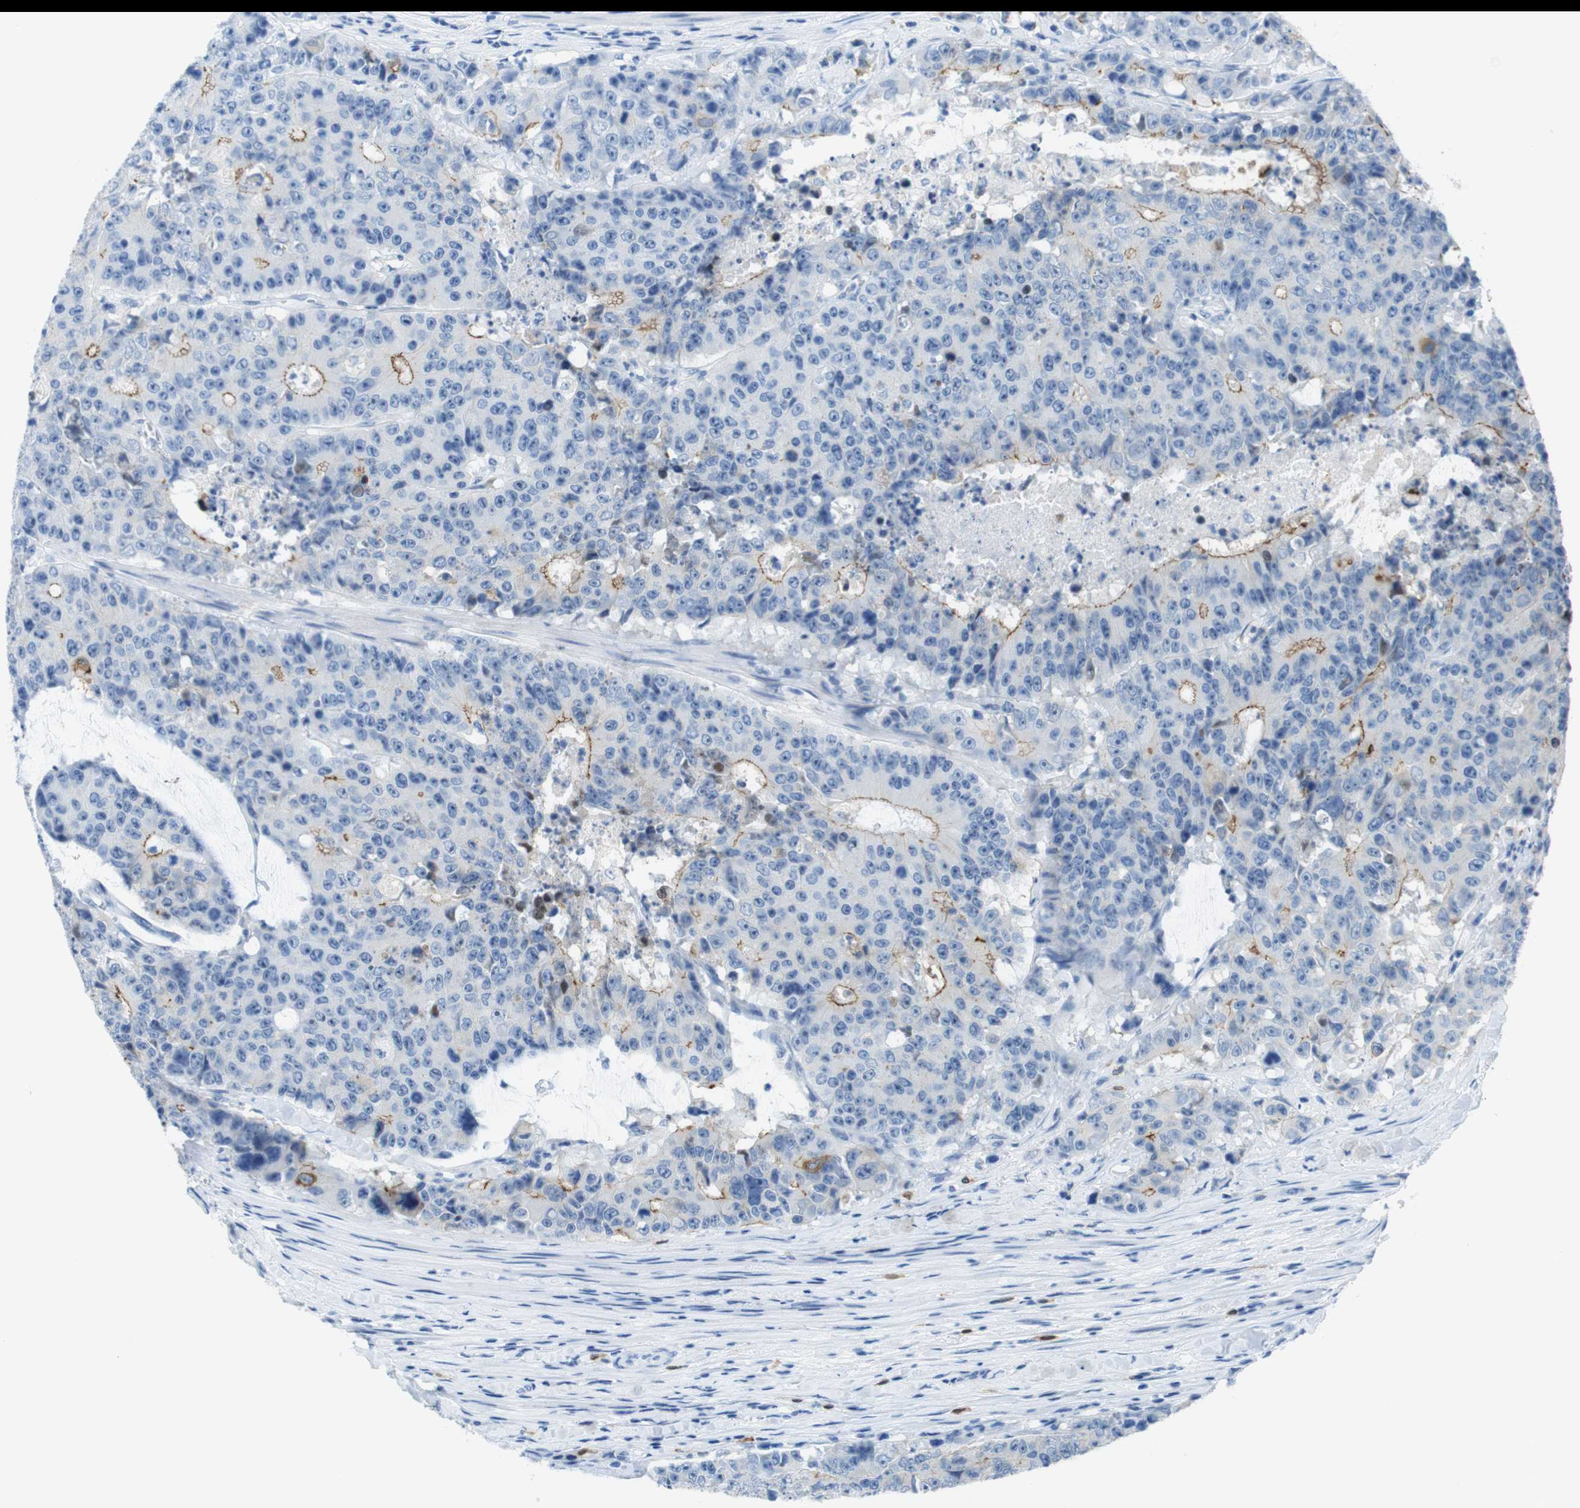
{"staining": {"intensity": "moderate", "quantity": "25%-75%", "location": "cytoplasmic/membranous"}, "tissue": "colorectal cancer", "cell_type": "Tumor cells", "image_type": "cancer", "snomed": [{"axis": "morphology", "description": "Adenocarcinoma, NOS"}, {"axis": "topography", "description": "Colon"}], "caption": "High-magnification brightfield microscopy of colorectal cancer stained with DAB (brown) and counterstained with hematoxylin (blue). tumor cells exhibit moderate cytoplasmic/membranous staining is identified in approximately25%-75% of cells. (DAB IHC, brown staining for protein, blue staining for nuclei).", "gene": "TJP3", "patient": {"sex": "female", "age": 86}}